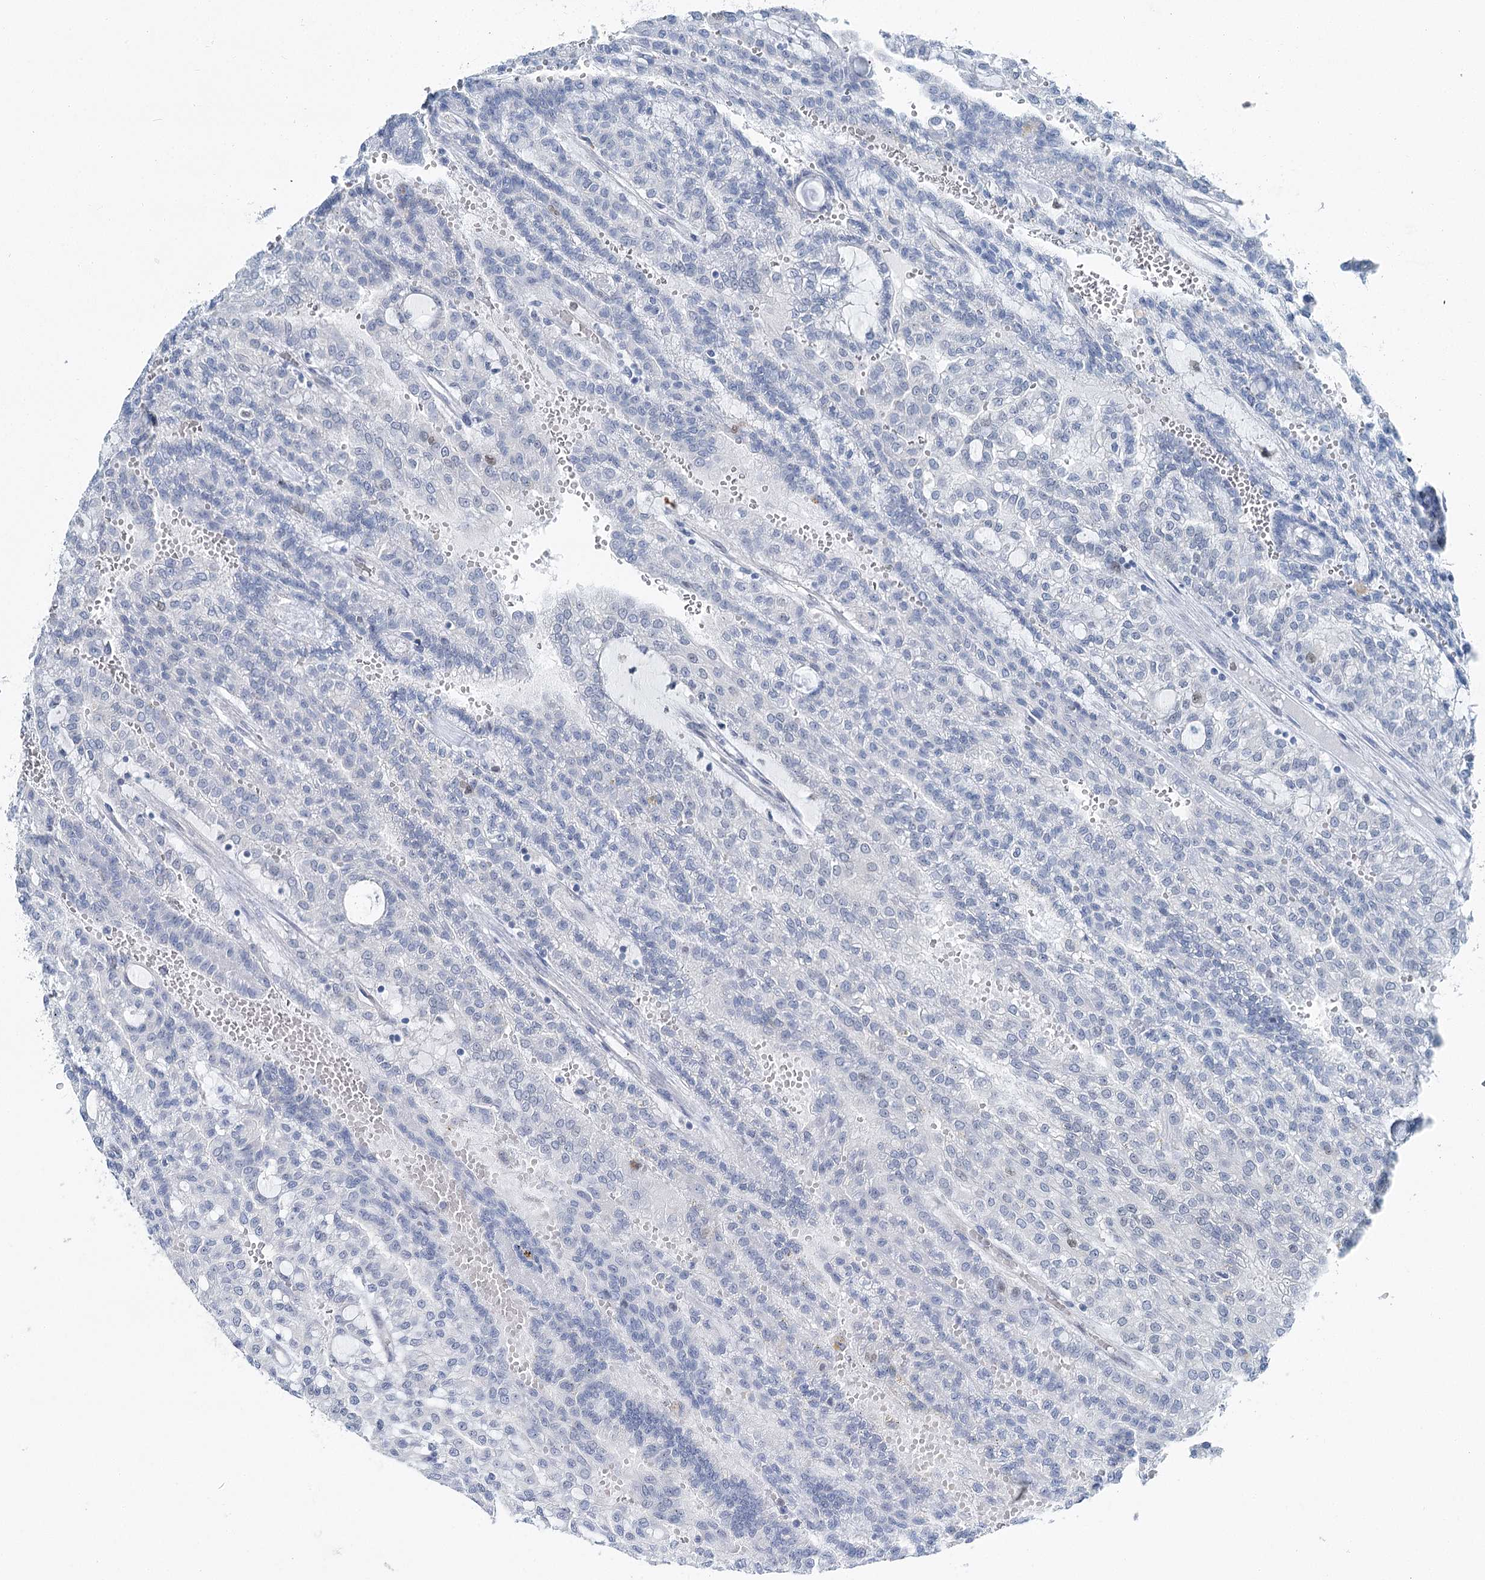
{"staining": {"intensity": "negative", "quantity": "none", "location": "none"}, "tissue": "renal cancer", "cell_type": "Tumor cells", "image_type": "cancer", "snomed": [{"axis": "morphology", "description": "Adenocarcinoma, NOS"}, {"axis": "topography", "description": "Kidney"}], "caption": "Tumor cells show no significant staining in adenocarcinoma (renal). (Stains: DAB (3,3'-diaminobenzidine) IHC with hematoxylin counter stain, Microscopy: brightfield microscopy at high magnification).", "gene": "HAT1", "patient": {"sex": "male", "age": 63}}